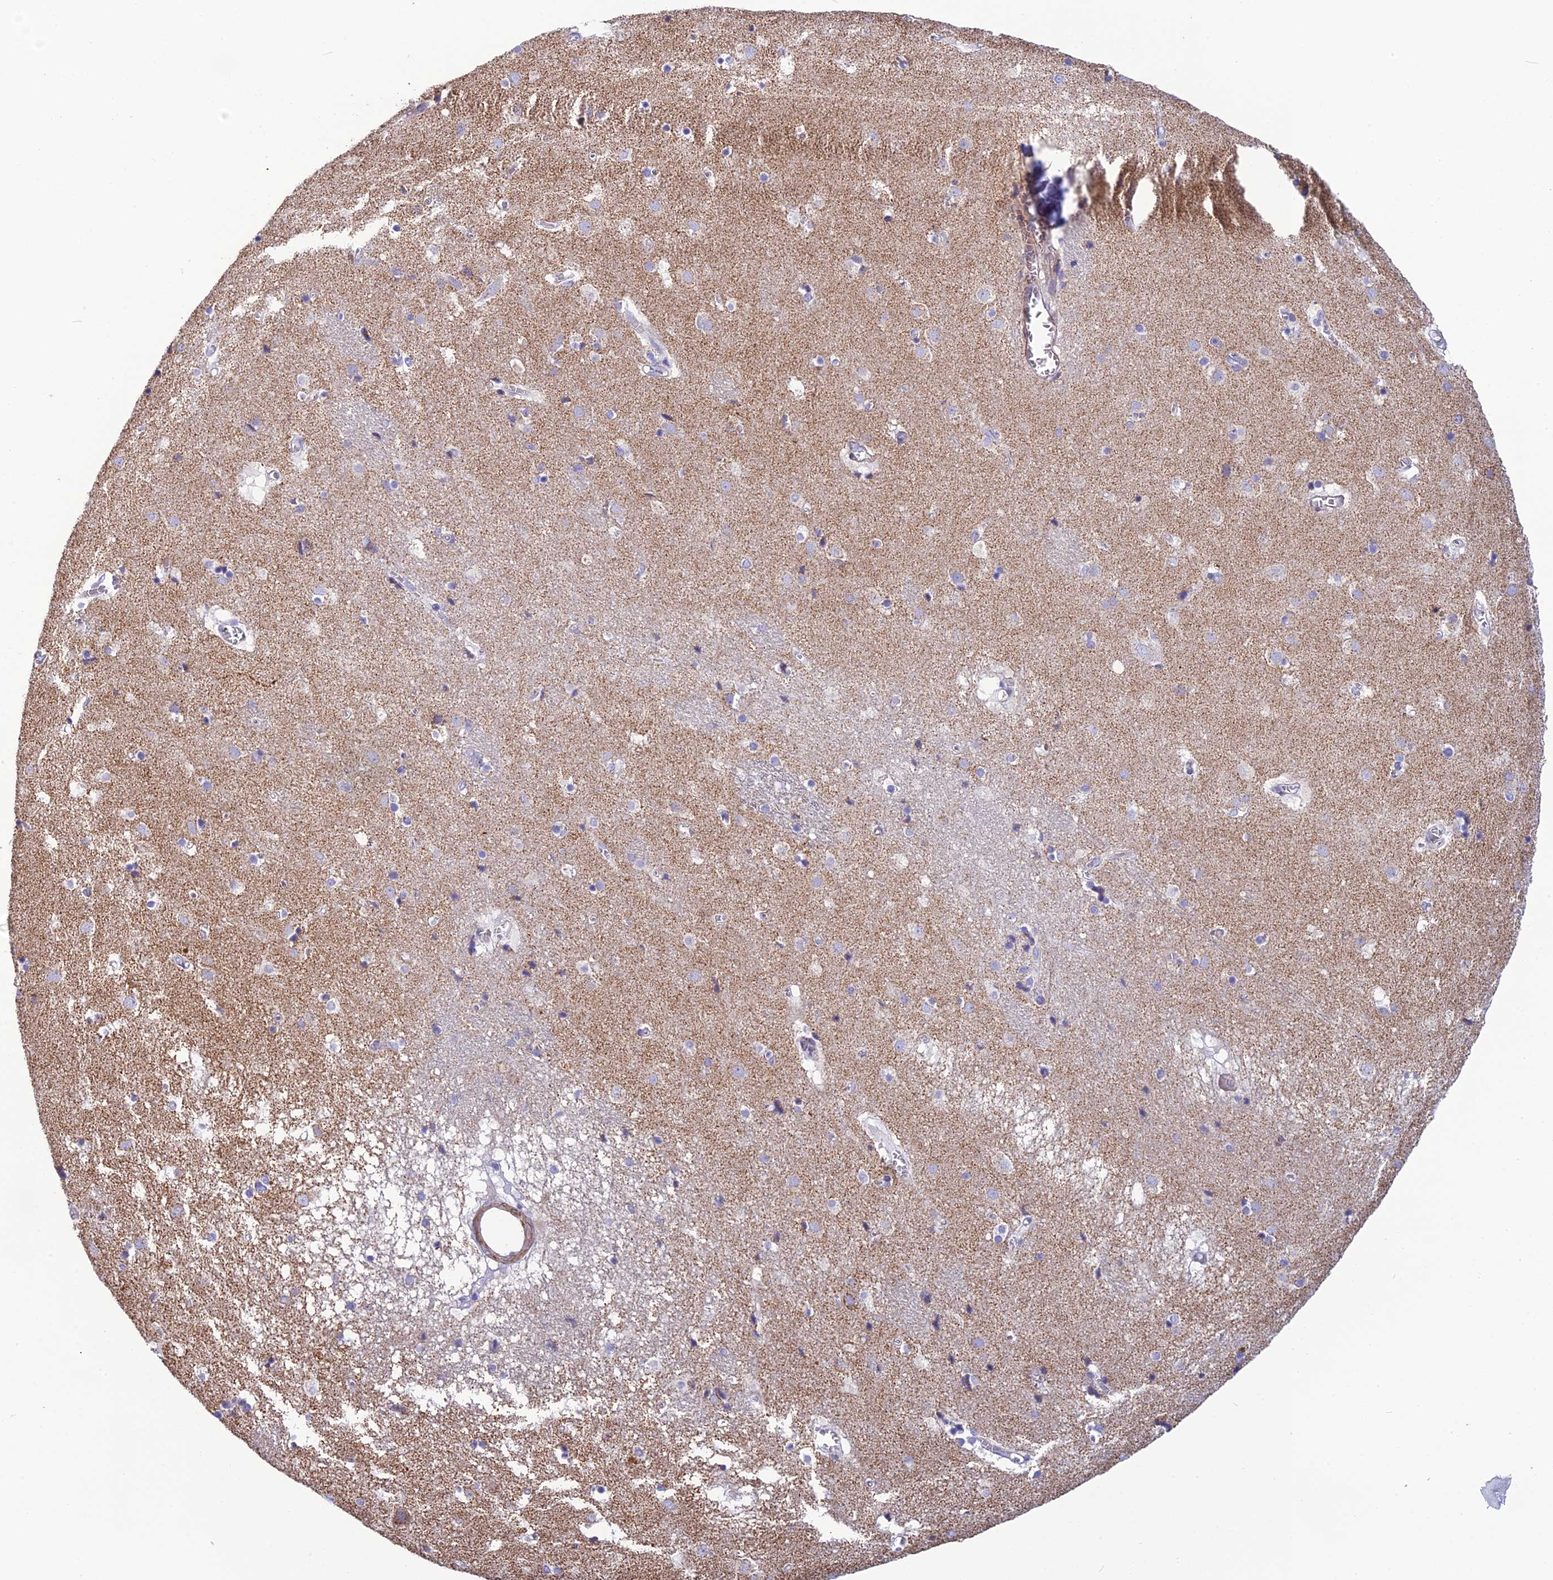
{"staining": {"intensity": "weak", "quantity": "<25%", "location": "cytoplasmic/membranous"}, "tissue": "caudate", "cell_type": "Glial cells", "image_type": "normal", "snomed": [{"axis": "morphology", "description": "Normal tissue, NOS"}, {"axis": "topography", "description": "Lateral ventricle wall"}], "caption": "High power microscopy image of an immunohistochemistry histopathology image of benign caudate, revealing no significant positivity in glial cells.", "gene": "POMGNT1", "patient": {"sex": "male", "age": 70}}